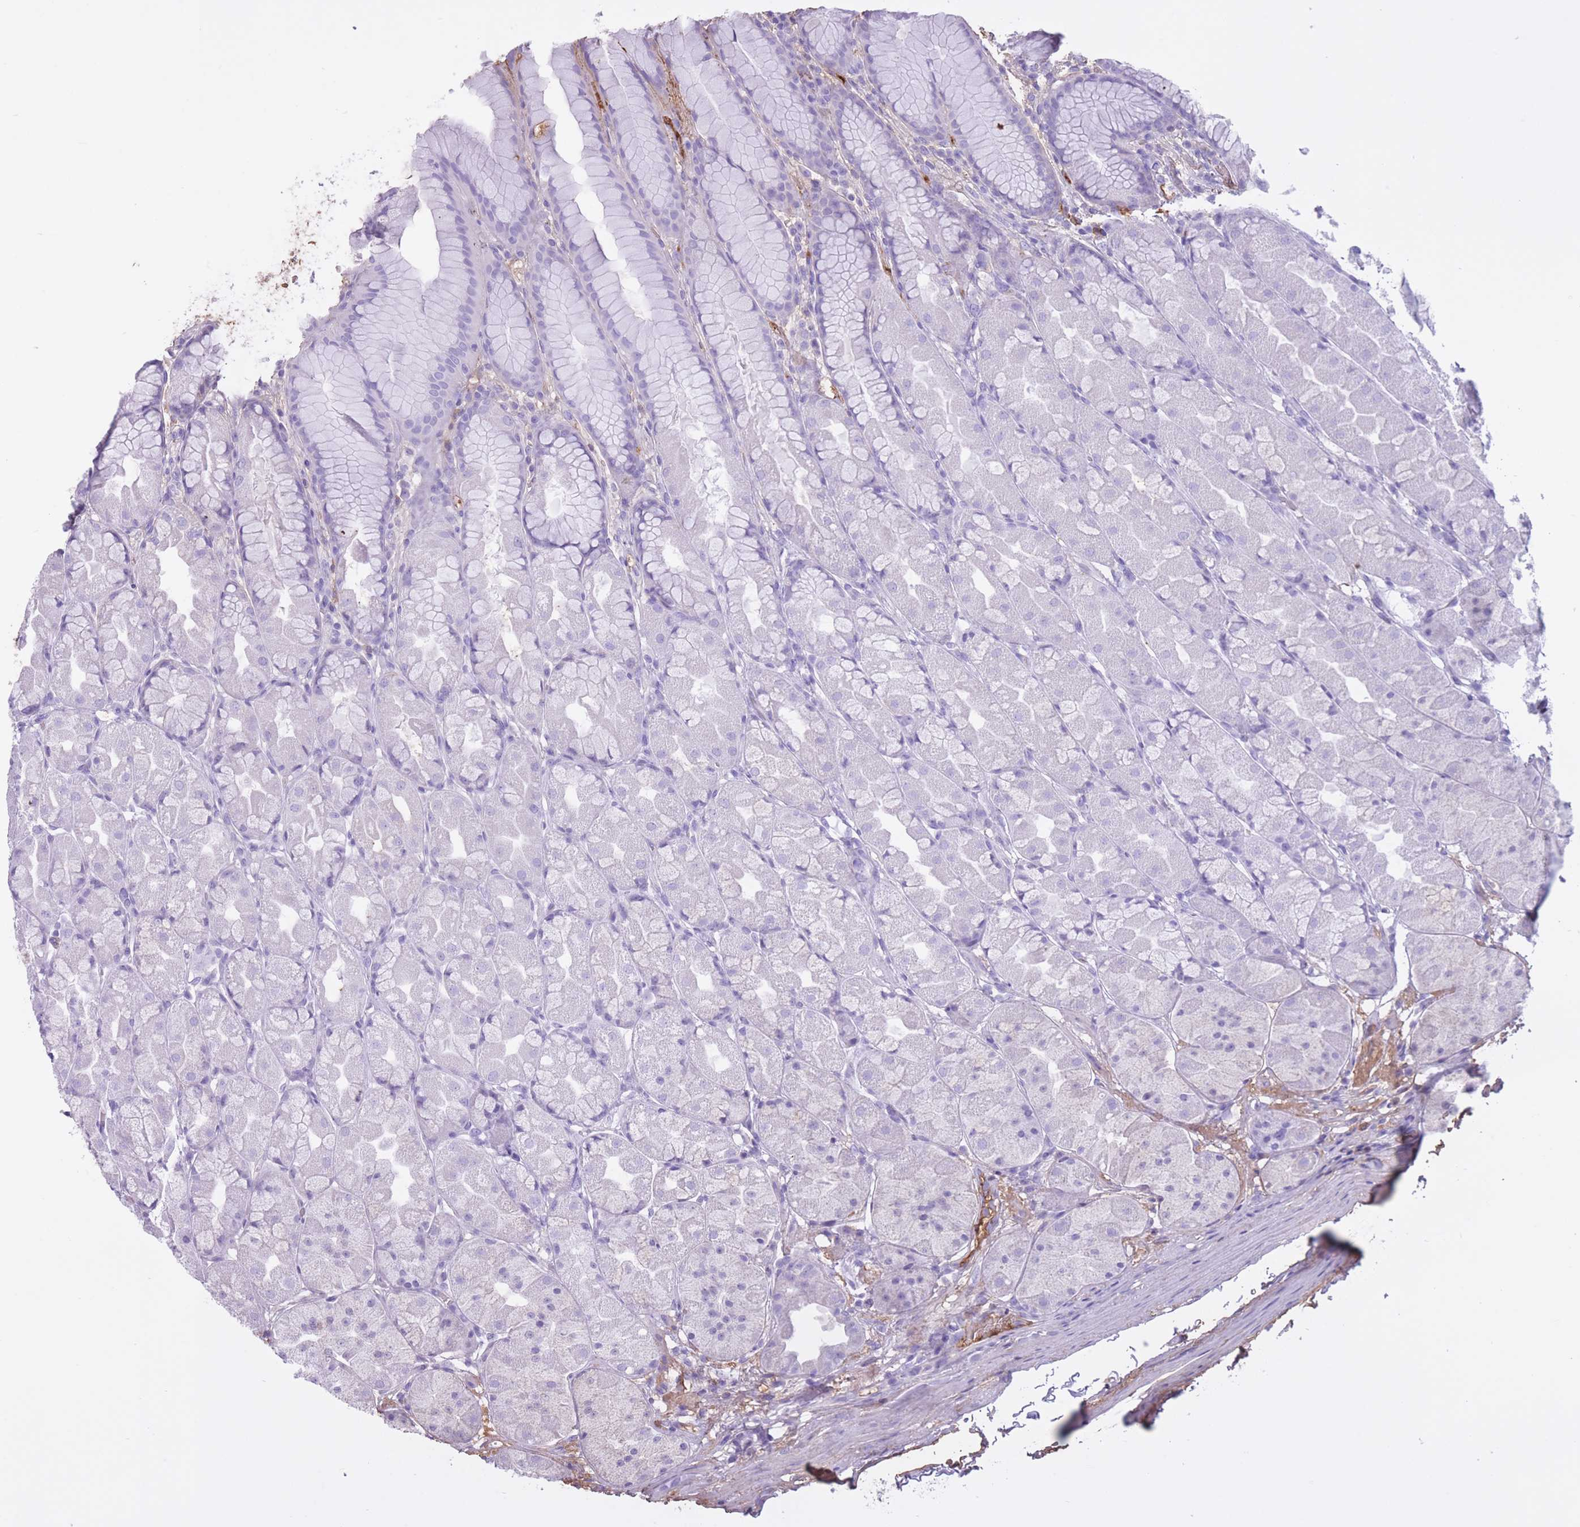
{"staining": {"intensity": "negative", "quantity": "none", "location": "none"}, "tissue": "stomach", "cell_type": "Glandular cells", "image_type": "normal", "snomed": [{"axis": "morphology", "description": "Normal tissue, NOS"}, {"axis": "topography", "description": "Stomach"}], "caption": "This is a image of immunohistochemistry staining of benign stomach, which shows no positivity in glandular cells.", "gene": "AP3S1", "patient": {"sex": "male", "age": 57}}